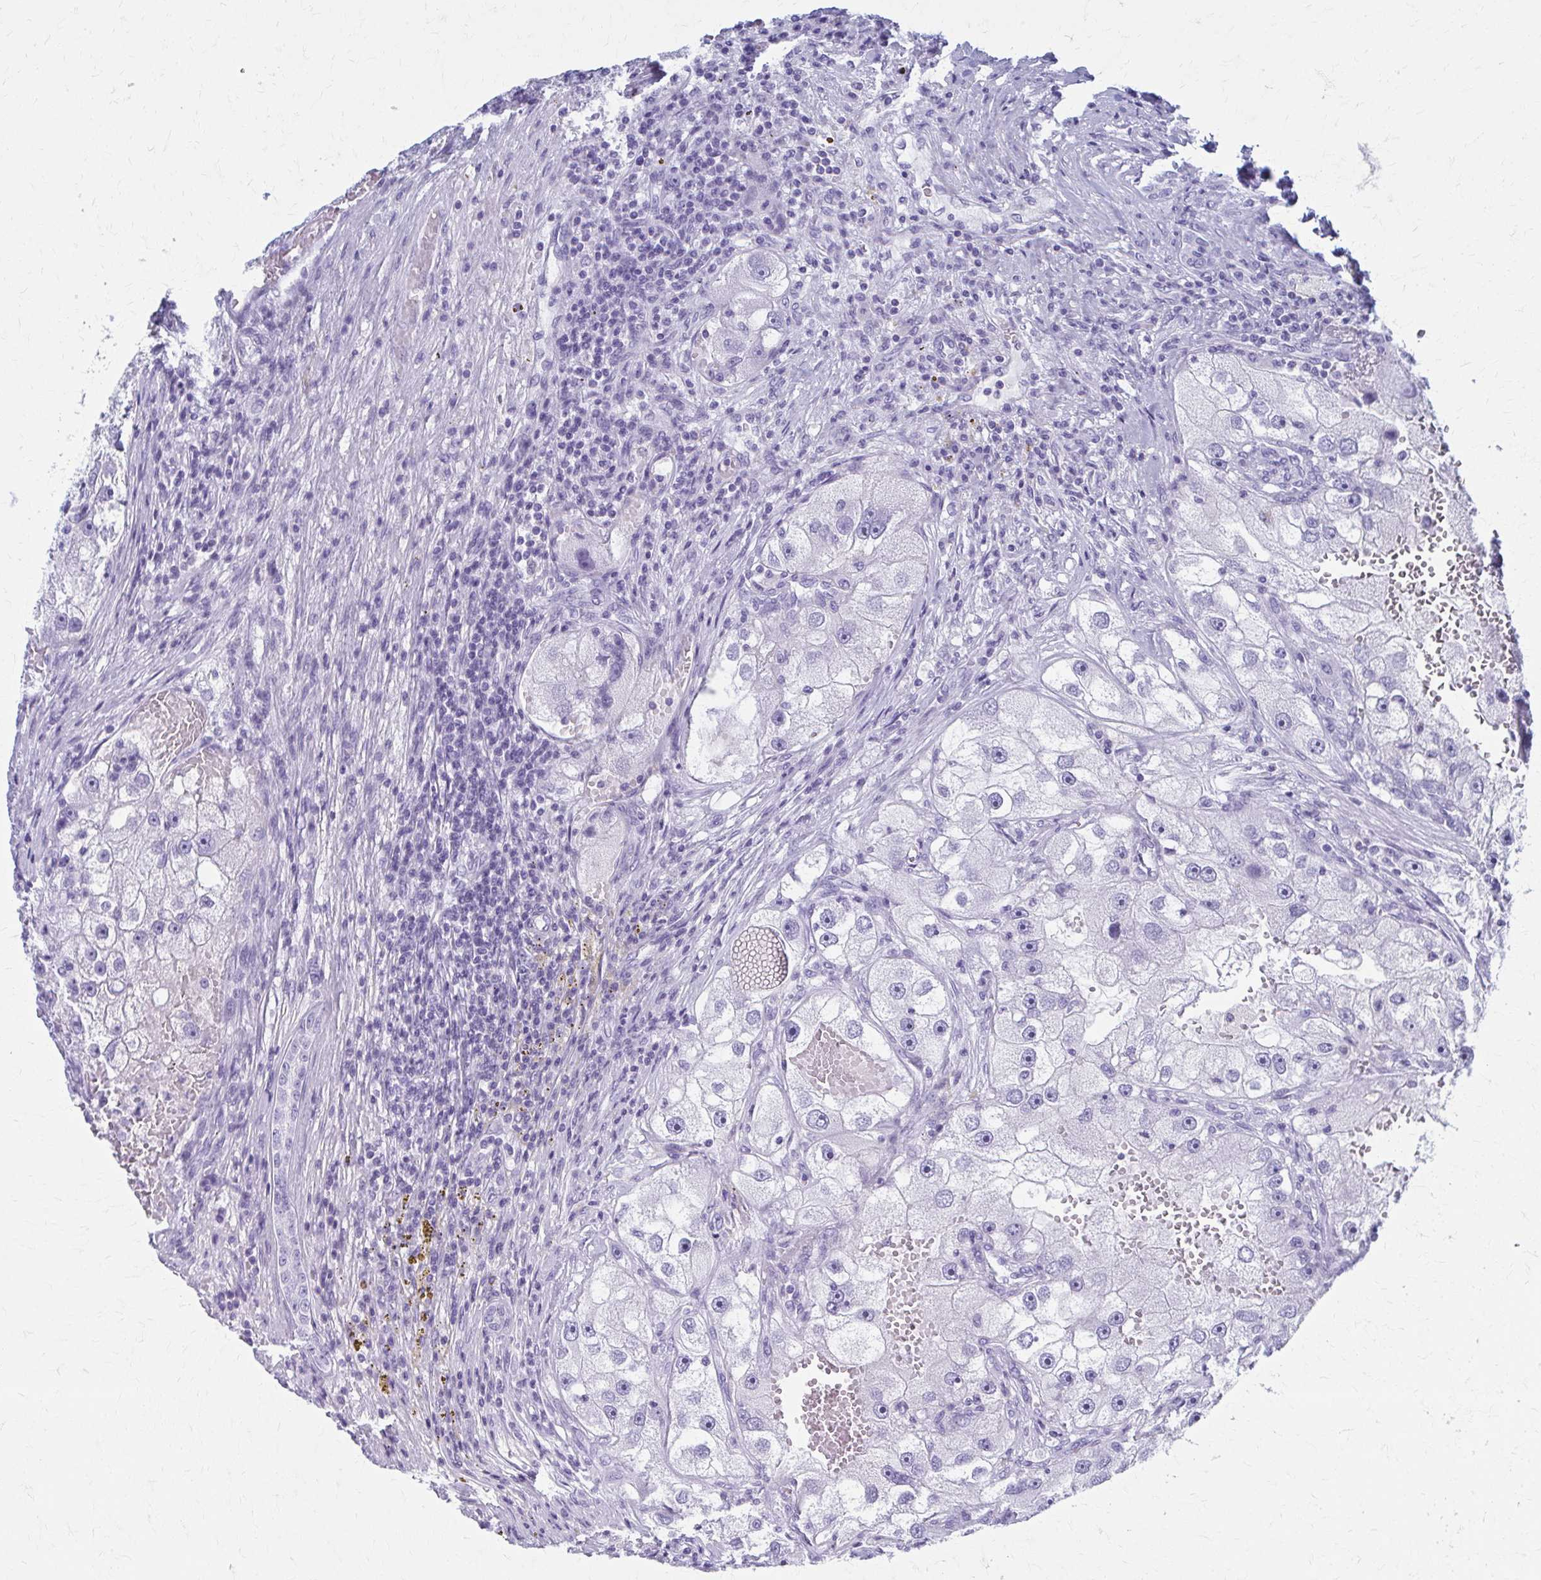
{"staining": {"intensity": "negative", "quantity": "none", "location": "none"}, "tissue": "renal cancer", "cell_type": "Tumor cells", "image_type": "cancer", "snomed": [{"axis": "morphology", "description": "Adenocarcinoma, NOS"}, {"axis": "topography", "description": "Kidney"}], "caption": "High magnification brightfield microscopy of adenocarcinoma (renal) stained with DAB (3,3'-diaminobenzidine) (brown) and counterstained with hematoxylin (blue): tumor cells show no significant positivity.", "gene": "CELF5", "patient": {"sex": "male", "age": 63}}